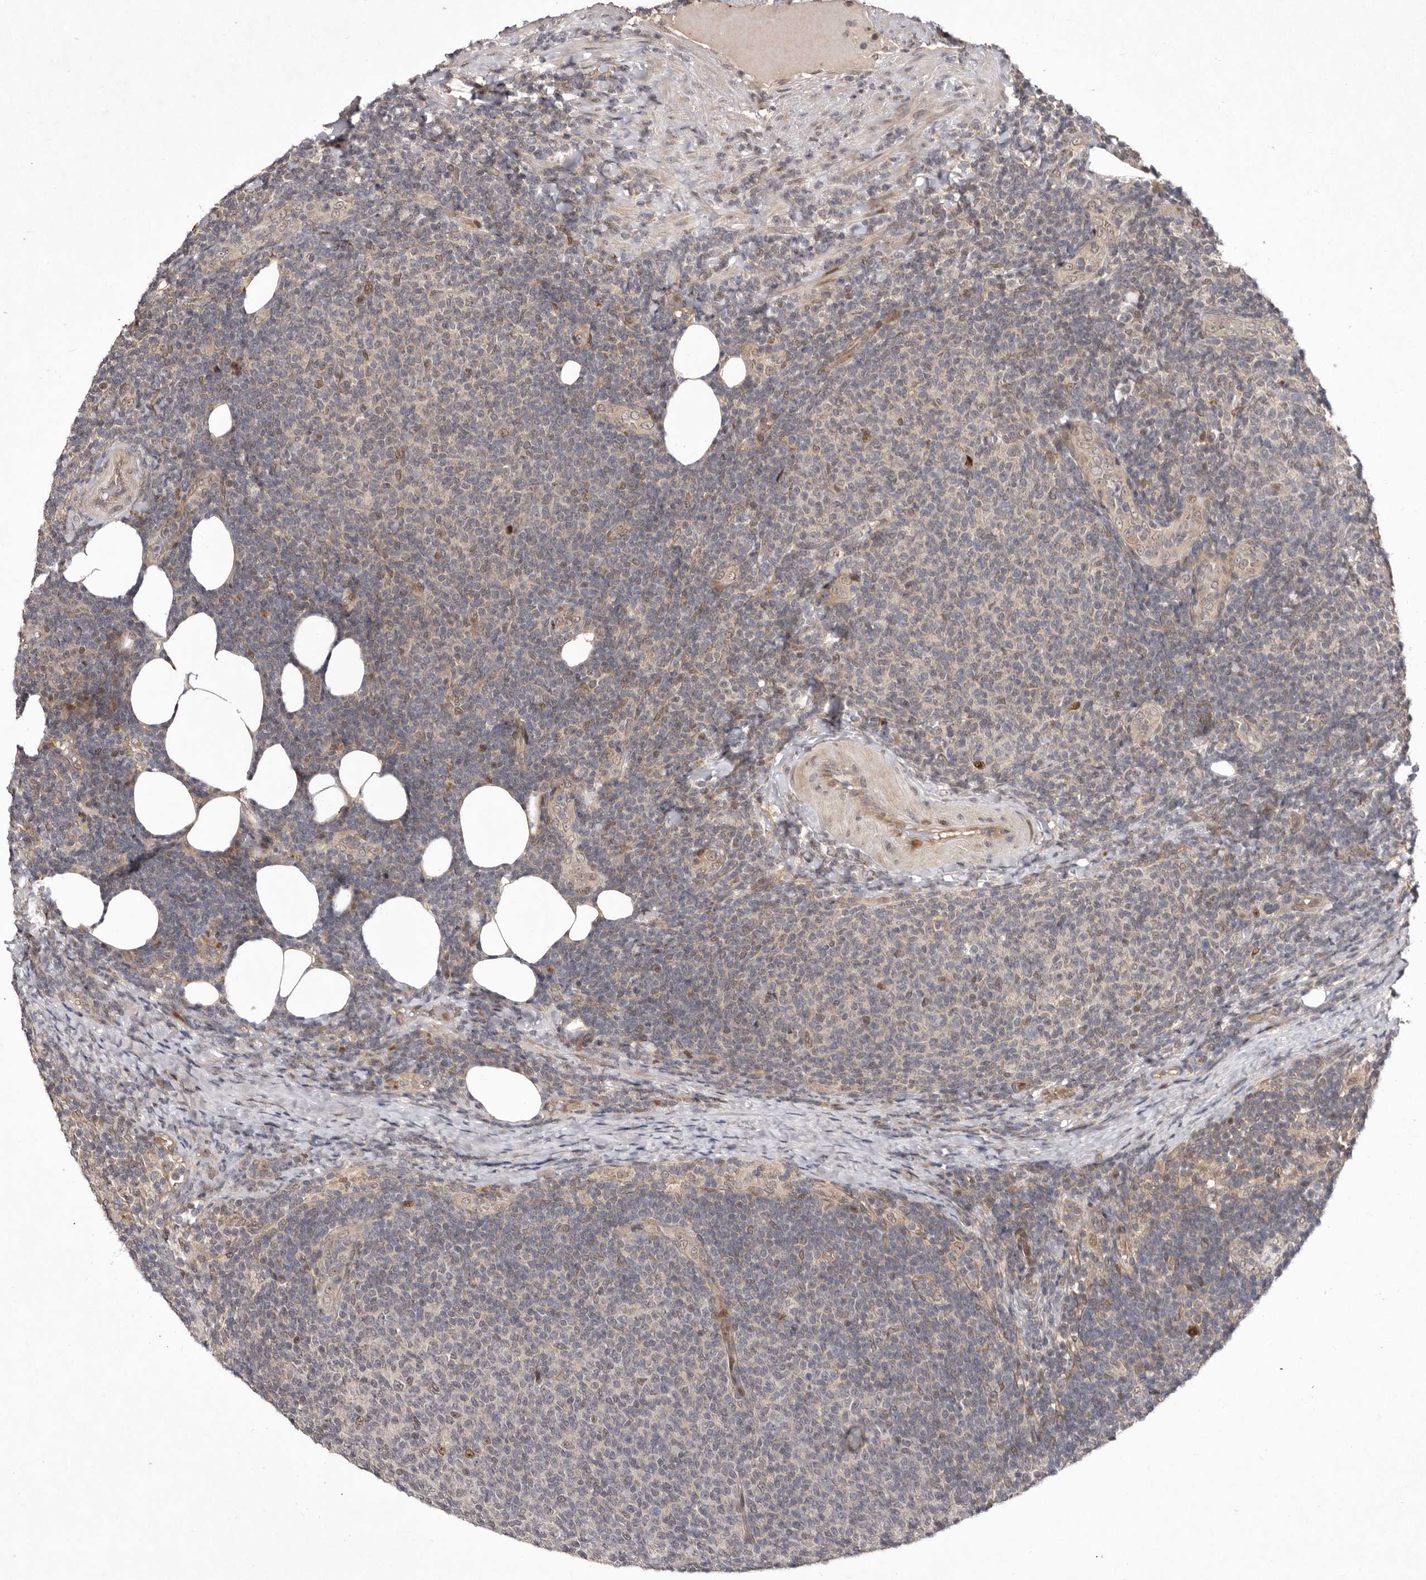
{"staining": {"intensity": "weak", "quantity": ">75%", "location": "cytoplasmic/membranous"}, "tissue": "lymphoma", "cell_type": "Tumor cells", "image_type": "cancer", "snomed": [{"axis": "morphology", "description": "Malignant lymphoma, non-Hodgkin's type, Low grade"}, {"axis": "topography", "description": "Lymph node"}], "caption": "Immunohistochemical staining of human lymphoma displays low levels of weak cytoplasmic/membranous protein staining in approximately >75% of tumor cells.", "gene": "ABL1", "patient": {"sex": "male", "age": 66}}